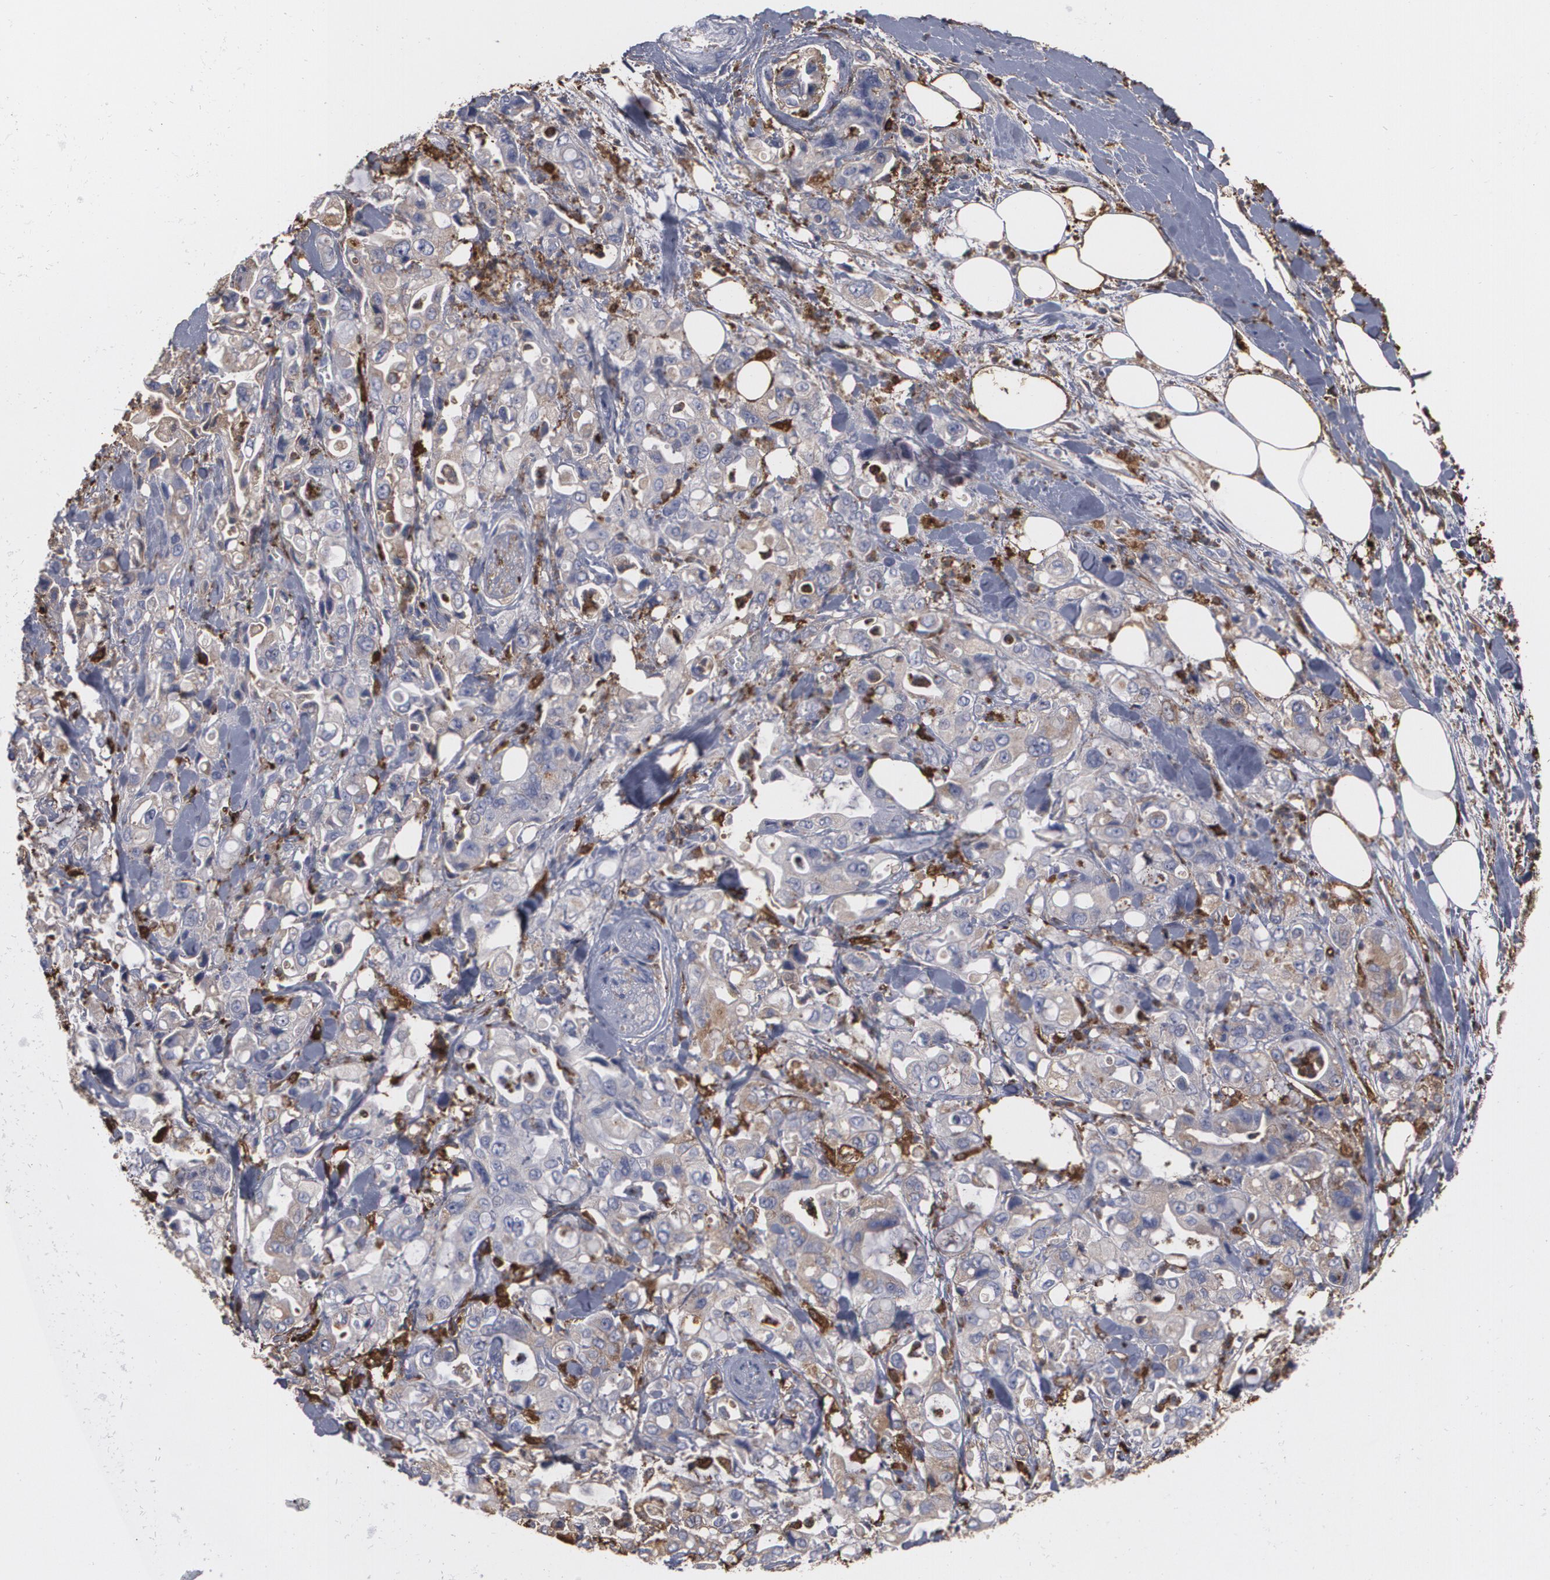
{"staining": {"intensity": "weak", "quantity": "25%-75%", "location": "cytoplasmic/membranous"}, "tissue": "pancreatic cancer", "cell_type": "Tumor cells", "image_type": "cancer", "snomed": [{"axis": "morphology", "description": "Adenocarcinoma, NOS"}, {"axis": "topography", "description": "Pancreas"}], "caption": "High-magnification brightfield microscopy of adenocarcinoma (pancreatic) stained with DAB (3,3'-diaminobenzidine) (brown) and counterstained with hematoxylin (blue). tumor cells exhibit weak cytoplasmic/membranous positivity is appreciated in approximately25%-75% of cells.", "gene": "ODC1", "patient": {"sex": "male", "age": 70}}